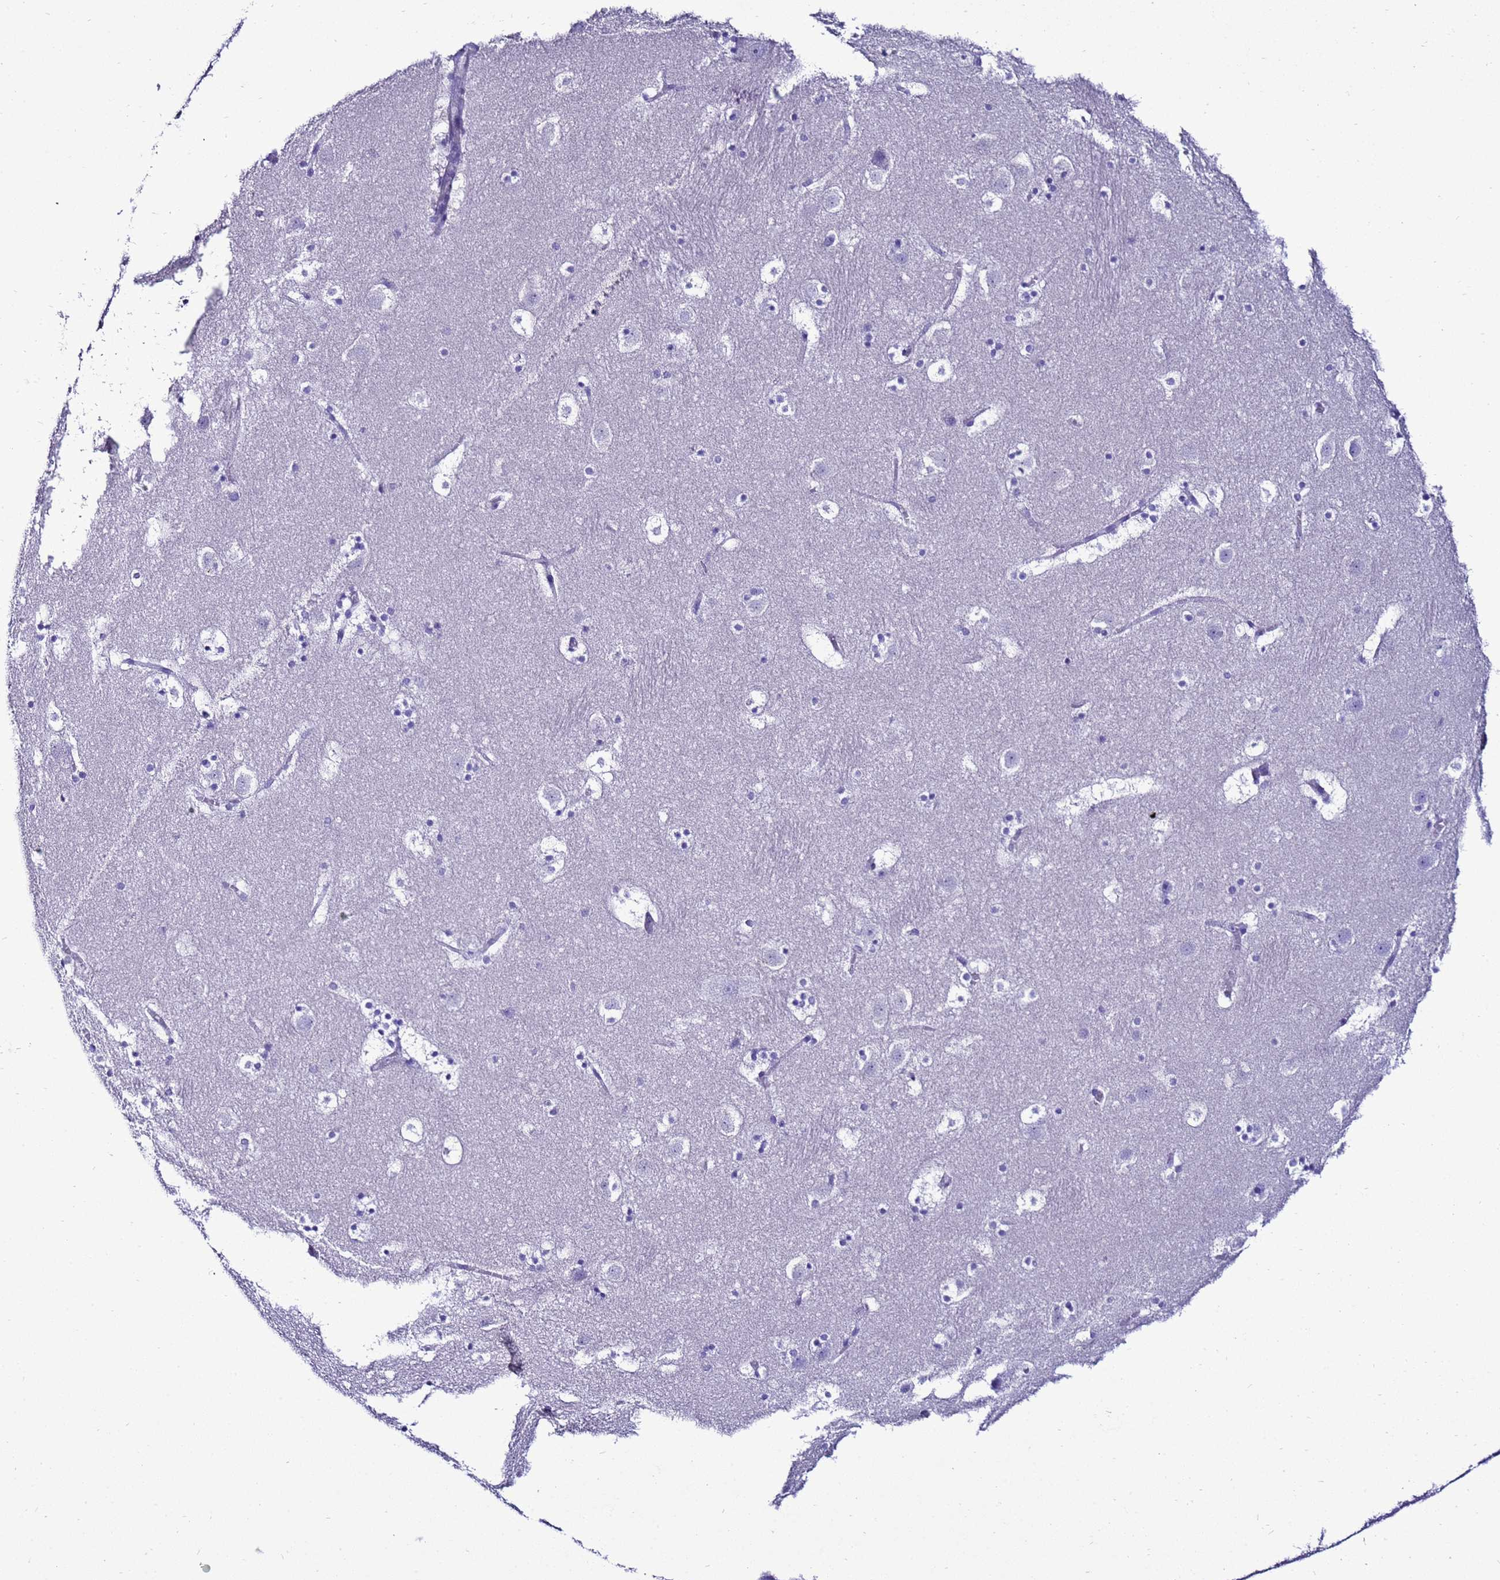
{"staining": {"intensity": "negative", "quantity": "none", "location": "none"}, "tissue": "caudate", "cell_type": "Glial cells", "image_type": "normal", "snomed": [{"axis": "morphology", "description": "Normal tissue, NOS"}, {"axis": "topography", "description": "Lateral ventricle wall"}], "caption": "DAB immunohistochemical staining of benign human caudate reveals no significant staining in glial cells.", "gene": "BEST2", "patient": {"sex": "male", "age": 45}}